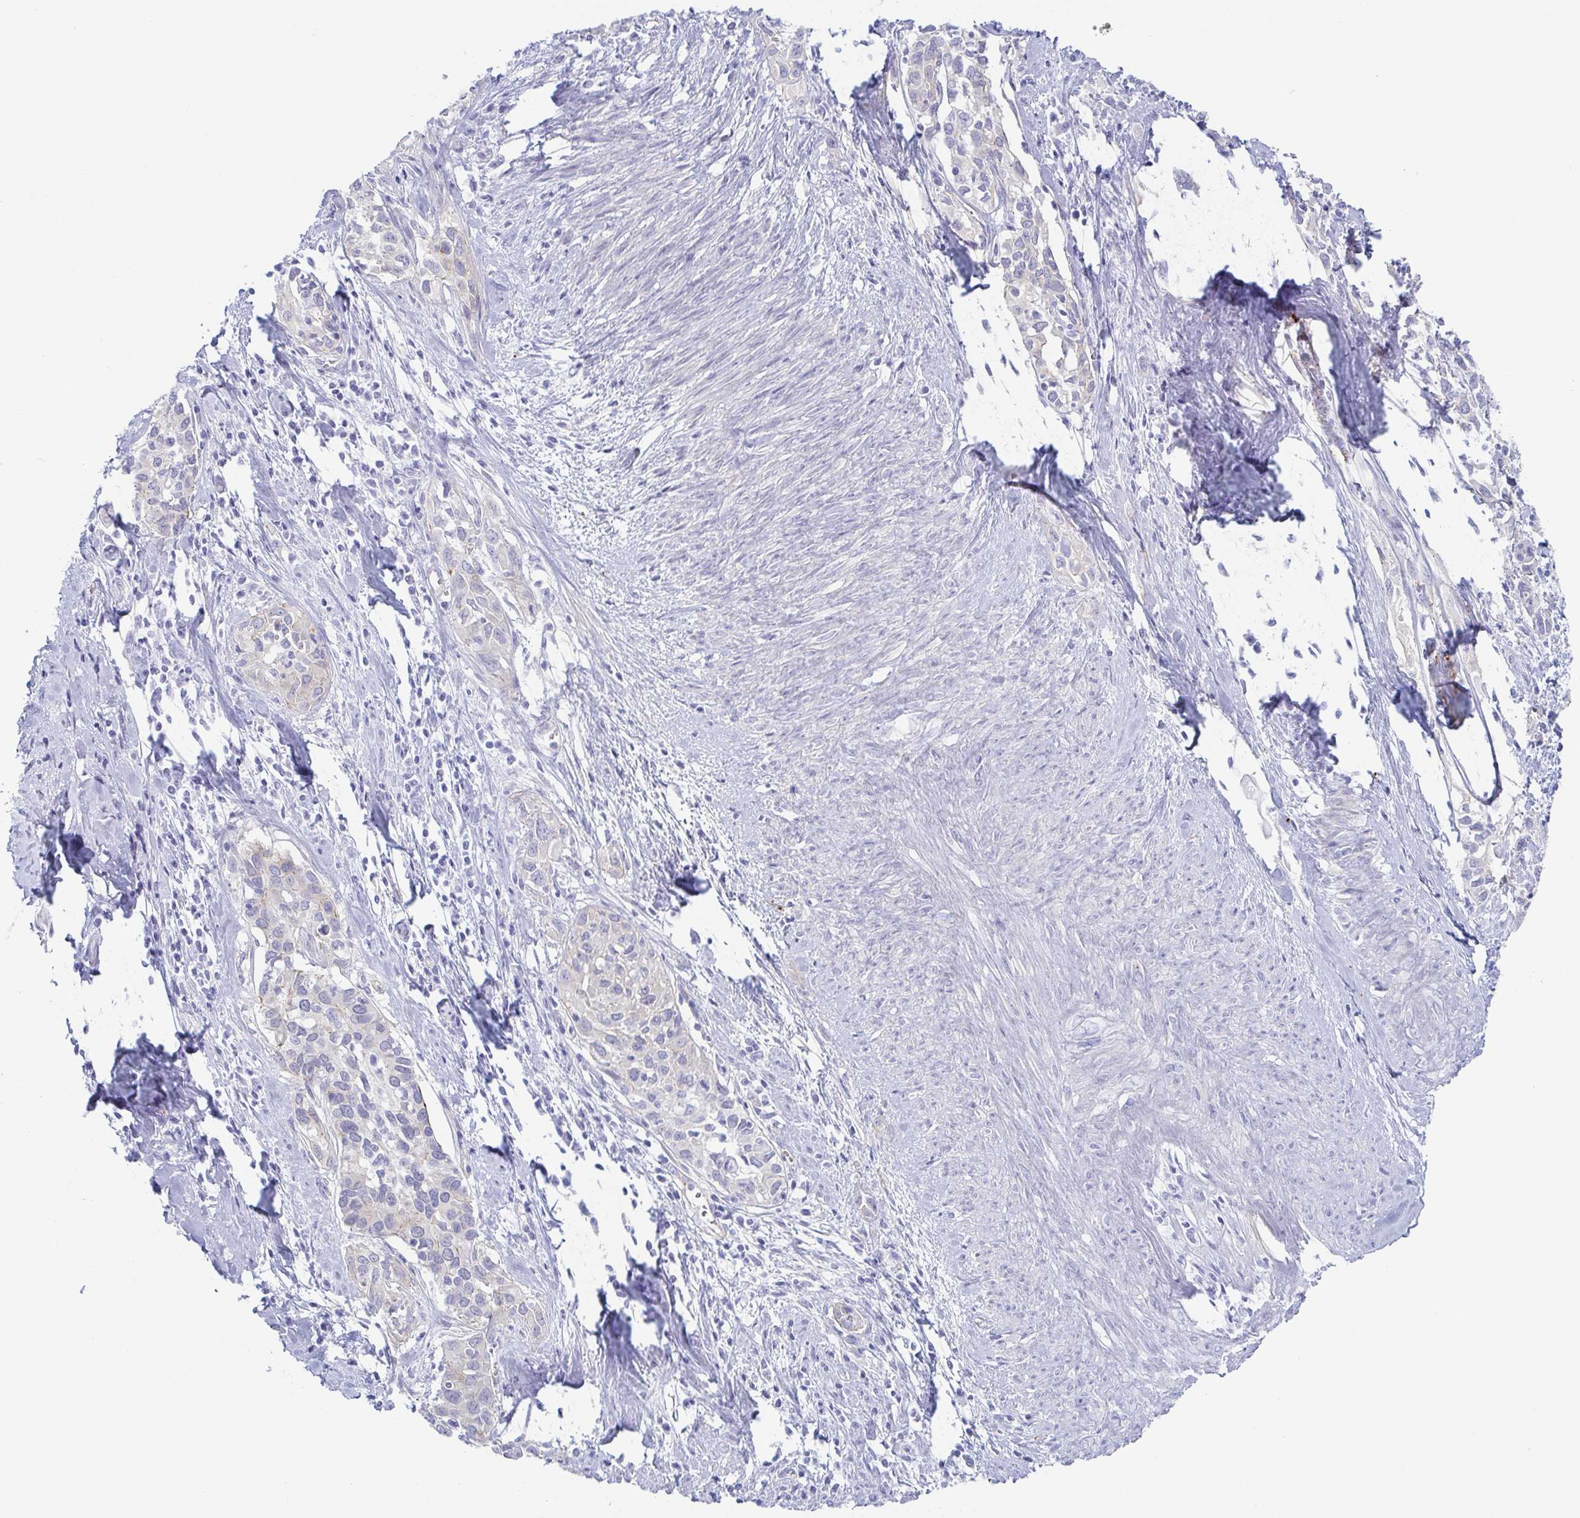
{"staining": {"intensity": "negative", "quantity": "none", "location": "none"}, "tissue": "cervical cancer", "cell_type": "Tumor cells", "image_type": "cancer", "snomed": [{"axis": "morphology", "description": "Squamous cell carcinoma, NOS"}, {"axis": "topography", "description": "Cervix"}], "caption": "Tumor cells show no significant protein staining in cervical cancer.", "gene": "DYNC1I1", "patient": {"sex": "female", "age": 51}}